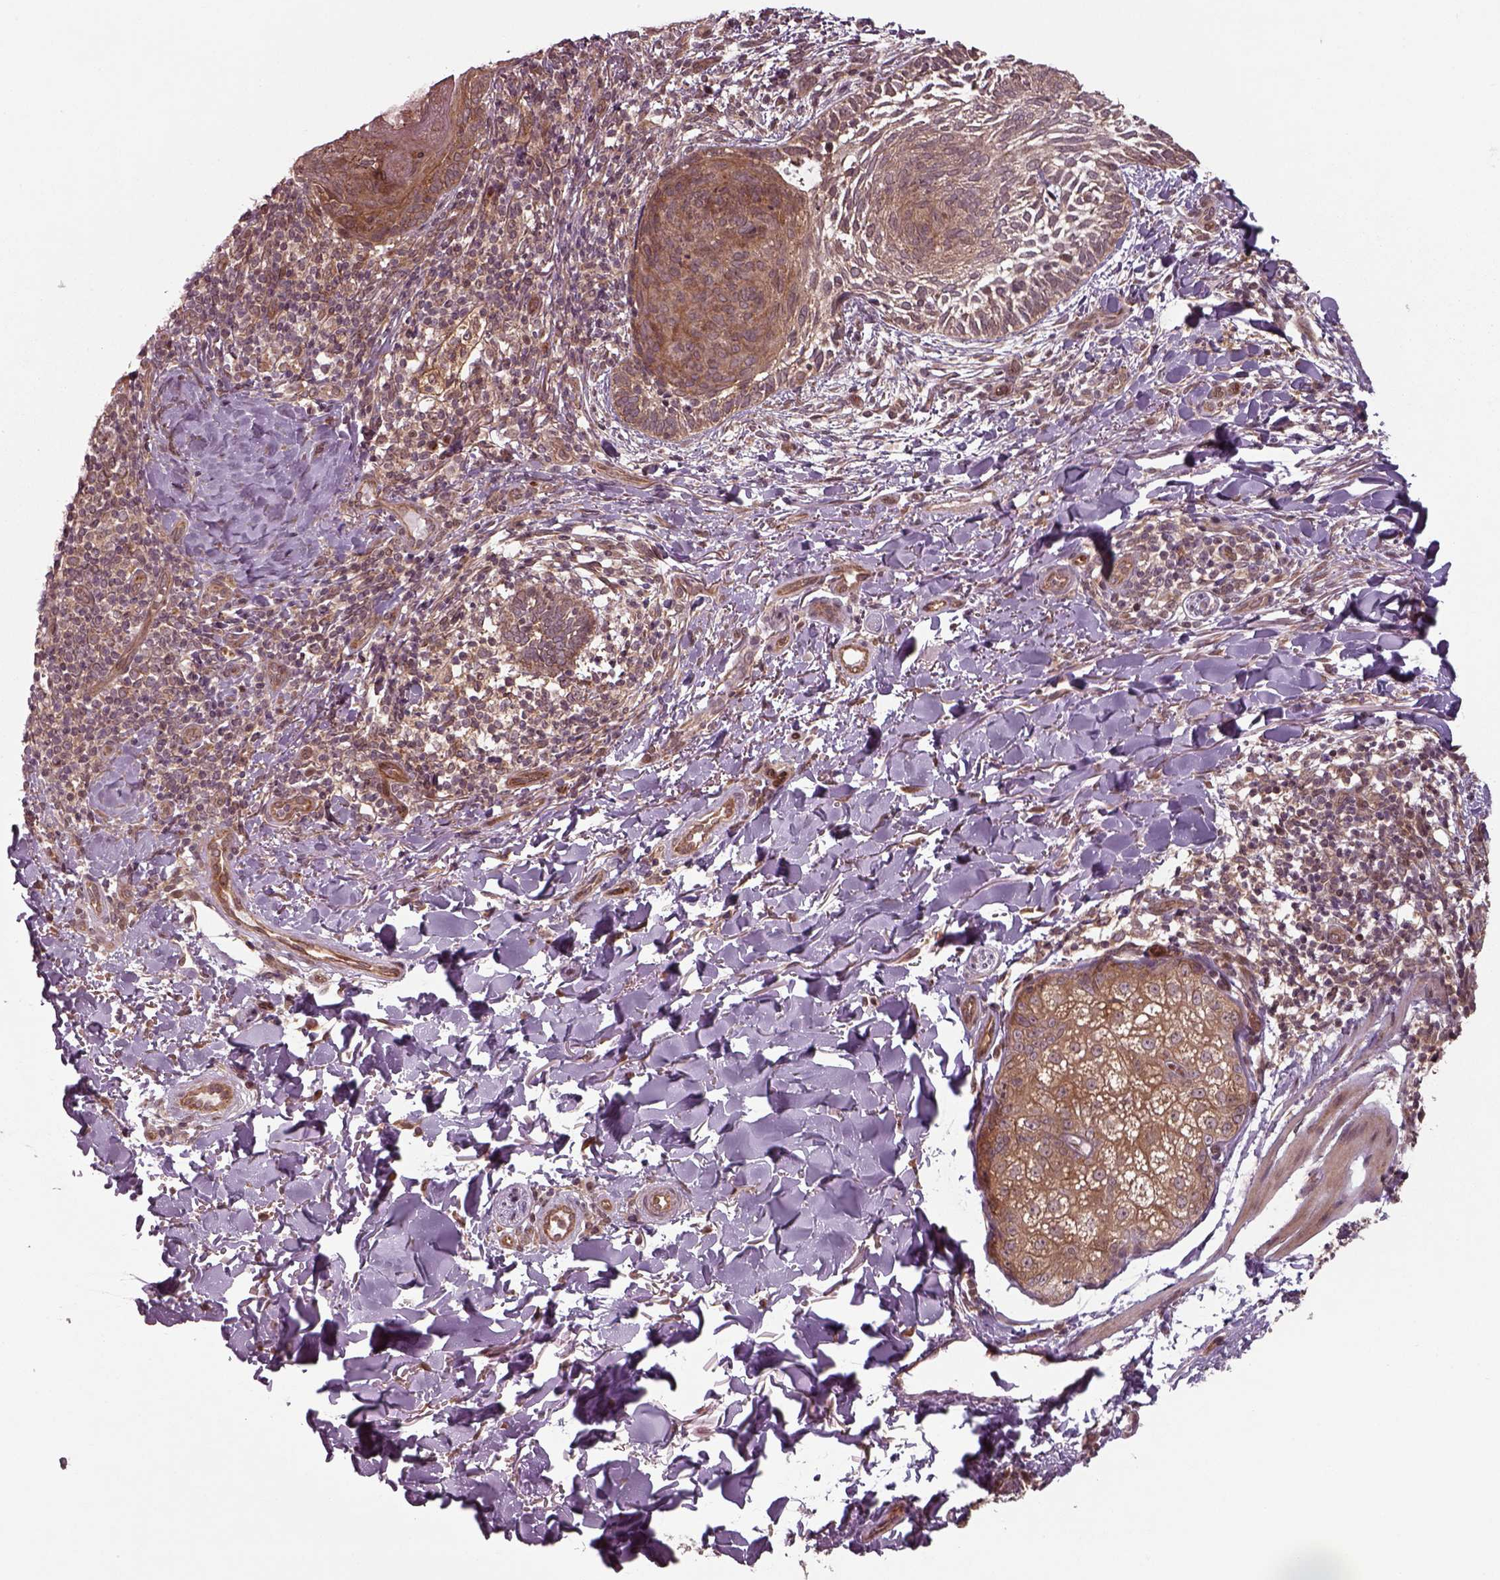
{"staining": {"intensity": "moderate", "quantity": ">75%", "location": "cytoplasmic/membranous"}, "tissue": "skin cancer", "cell_type": "Tumor cells", "image_type": "cancer", "snomed": [{"axis": "morphology", "description": "Normal tissue, NOS"}, {"axis": "morphology", "description": "Basal cell carcinoma"}, {"axis": "topography", "description": "Skin"}], "caption": "There is medium levels of moderate cytoplasmic/membranous positivity in tumor cells of skin cancer (basal cell carcinoma), as demonstrated by immunohistochemical staining (brown color).", "gene": "CHMP3", "patient": {"sex": "male", "age": 46}}